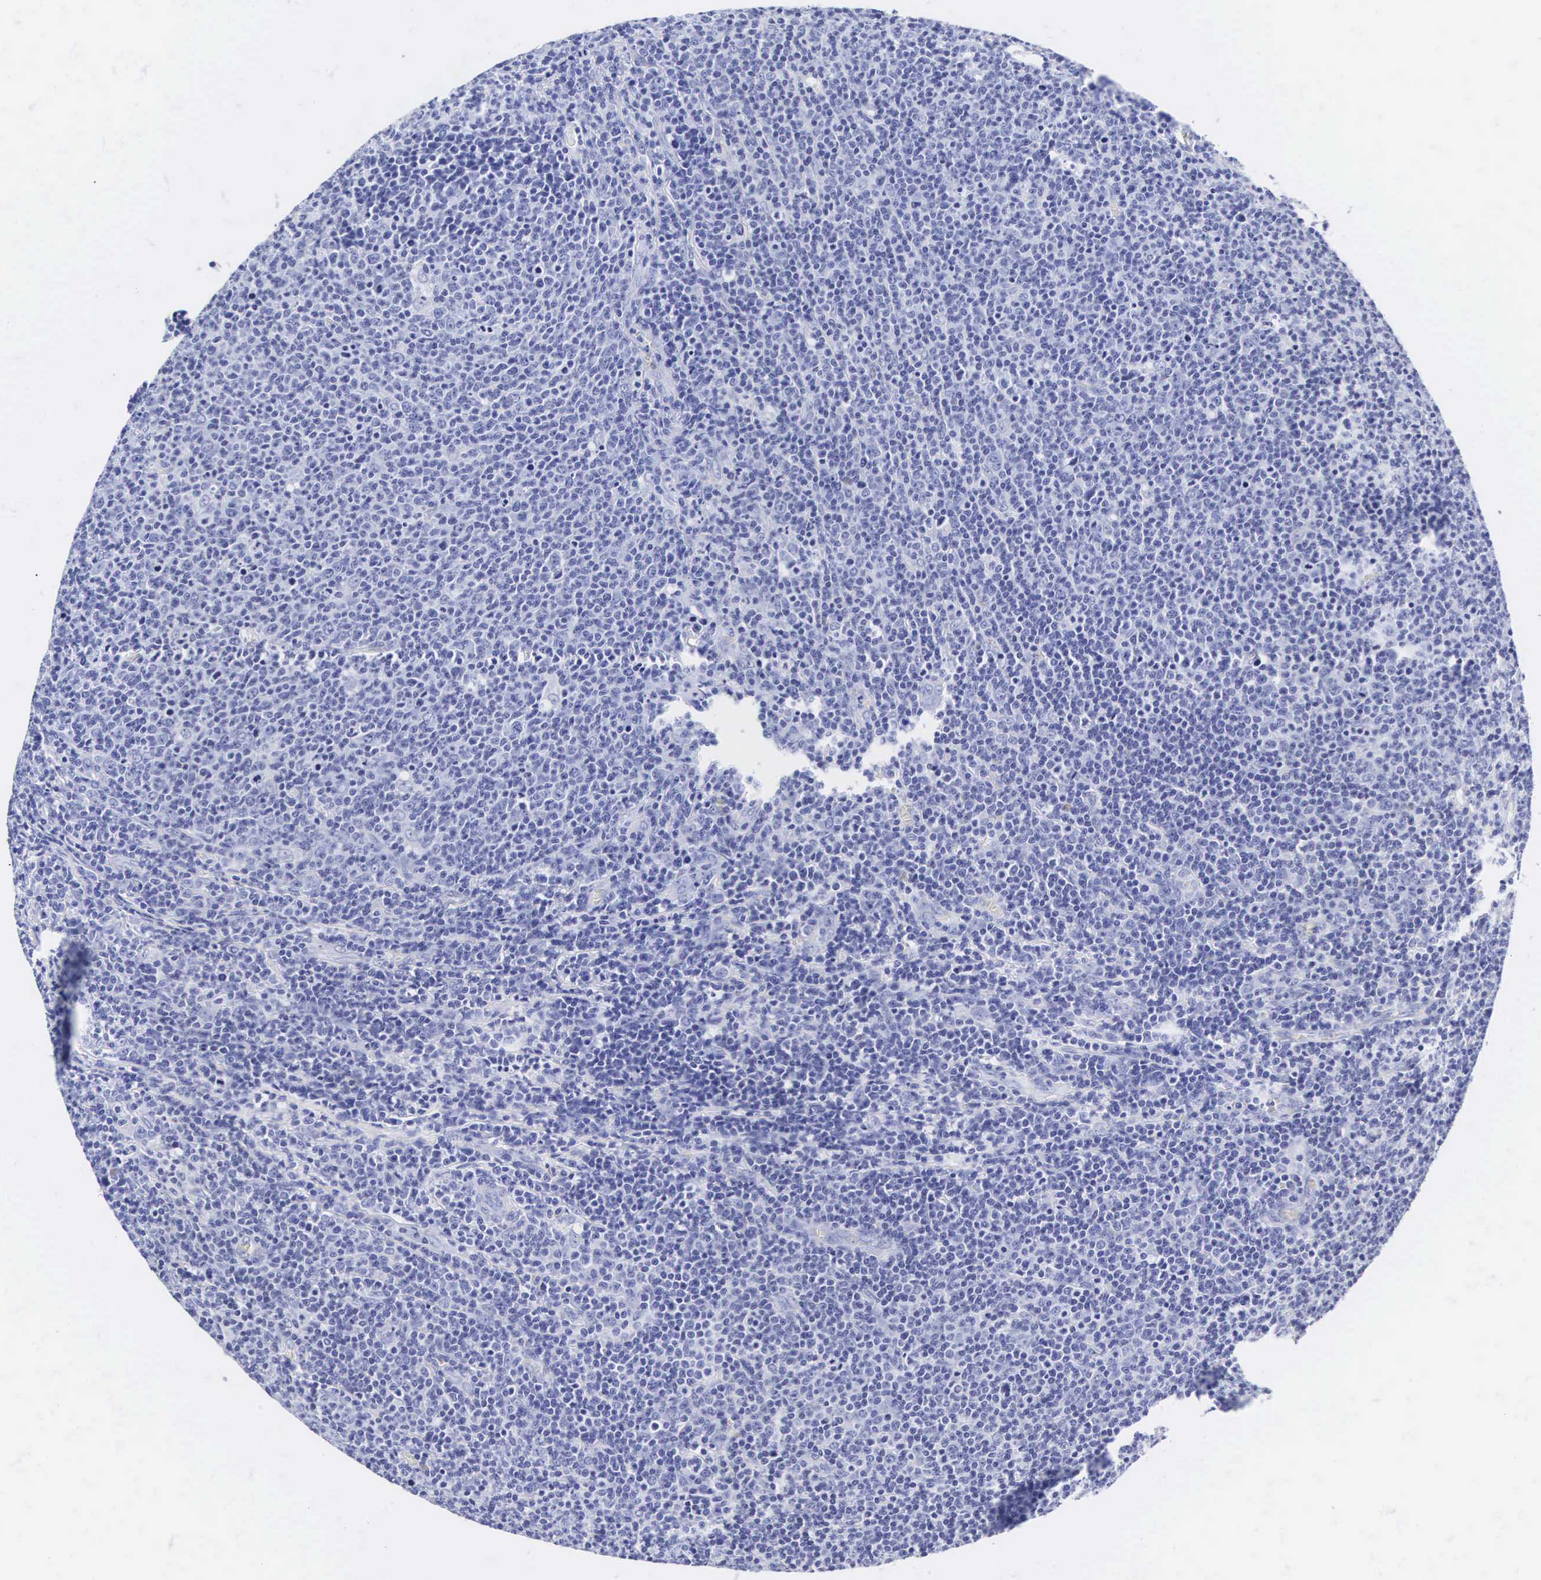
{"staining": {"intensity": "negative", "quantity": "none", "location": "none"}, "tissue": "lymphoma", "cell_type": "Tumor cells", "image_type": "cancer", "snomed": [{"axis": "morphology", "description": "Malignant lymphoma, non-Hodgkin's type, Low grade"}, {"axis": "topography", "description": "Lymph node"}], "caption": "Malignant lymphoma, non-Hodgkin's type (low-grade) stained for a protein using immunohistochemistry displays no positivity tumor cells.", "gene": "INS", "patient": {"sex": "male", "age": 74}}